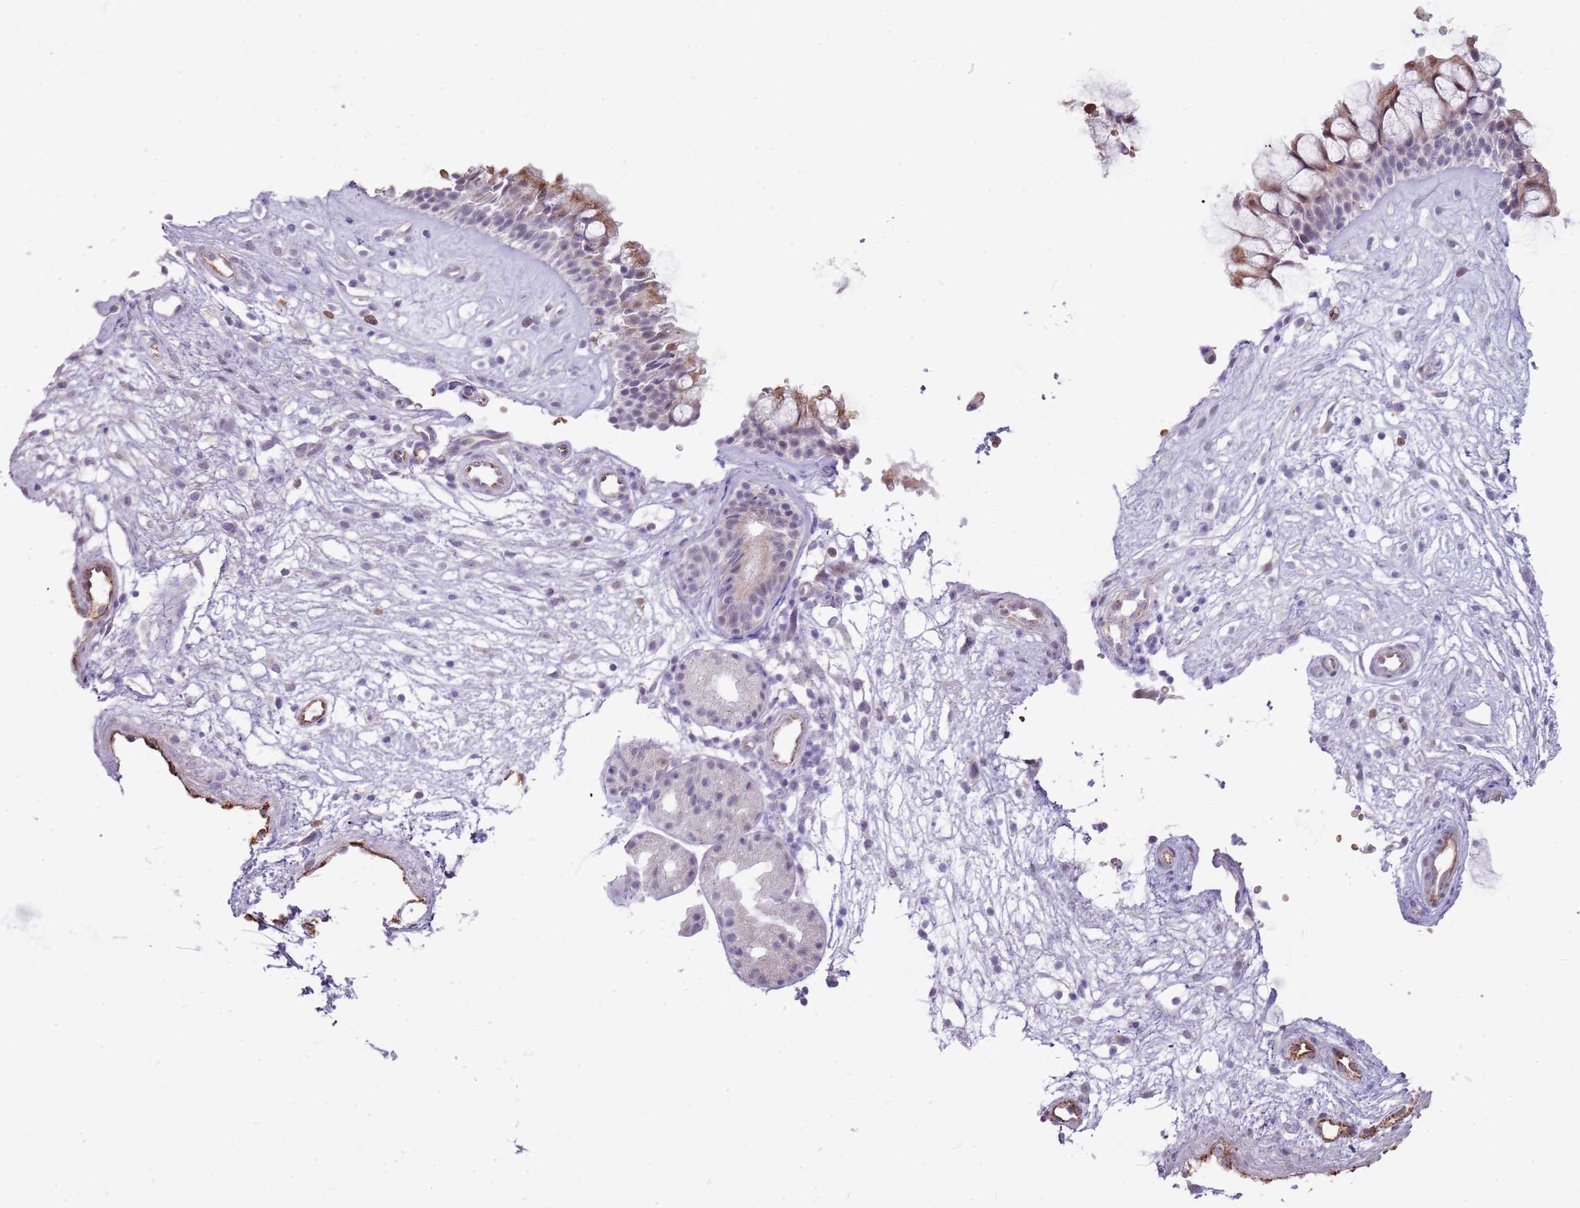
{"staining": {"intensity": "moderate", "quantity": "<25%", "location": "cytoplasmic/membranous"}, "tissue": "nasopharynx", "cell_type": "Respiratory epithelial cells", "image_type": "normal", "snomed": [{"axis": "morphology", "description": "Normal tissue, NOS"}, {"axis": "topography", "description": "Nasopharynx"}], "caption": "Normal nasopharynx reveals moderate cytoplasmic/membranous positivity in approximately <25% of respiratory epithelial cells.", "gene": "PCNX1", "patient": {"sex": "male", "age": 32}}